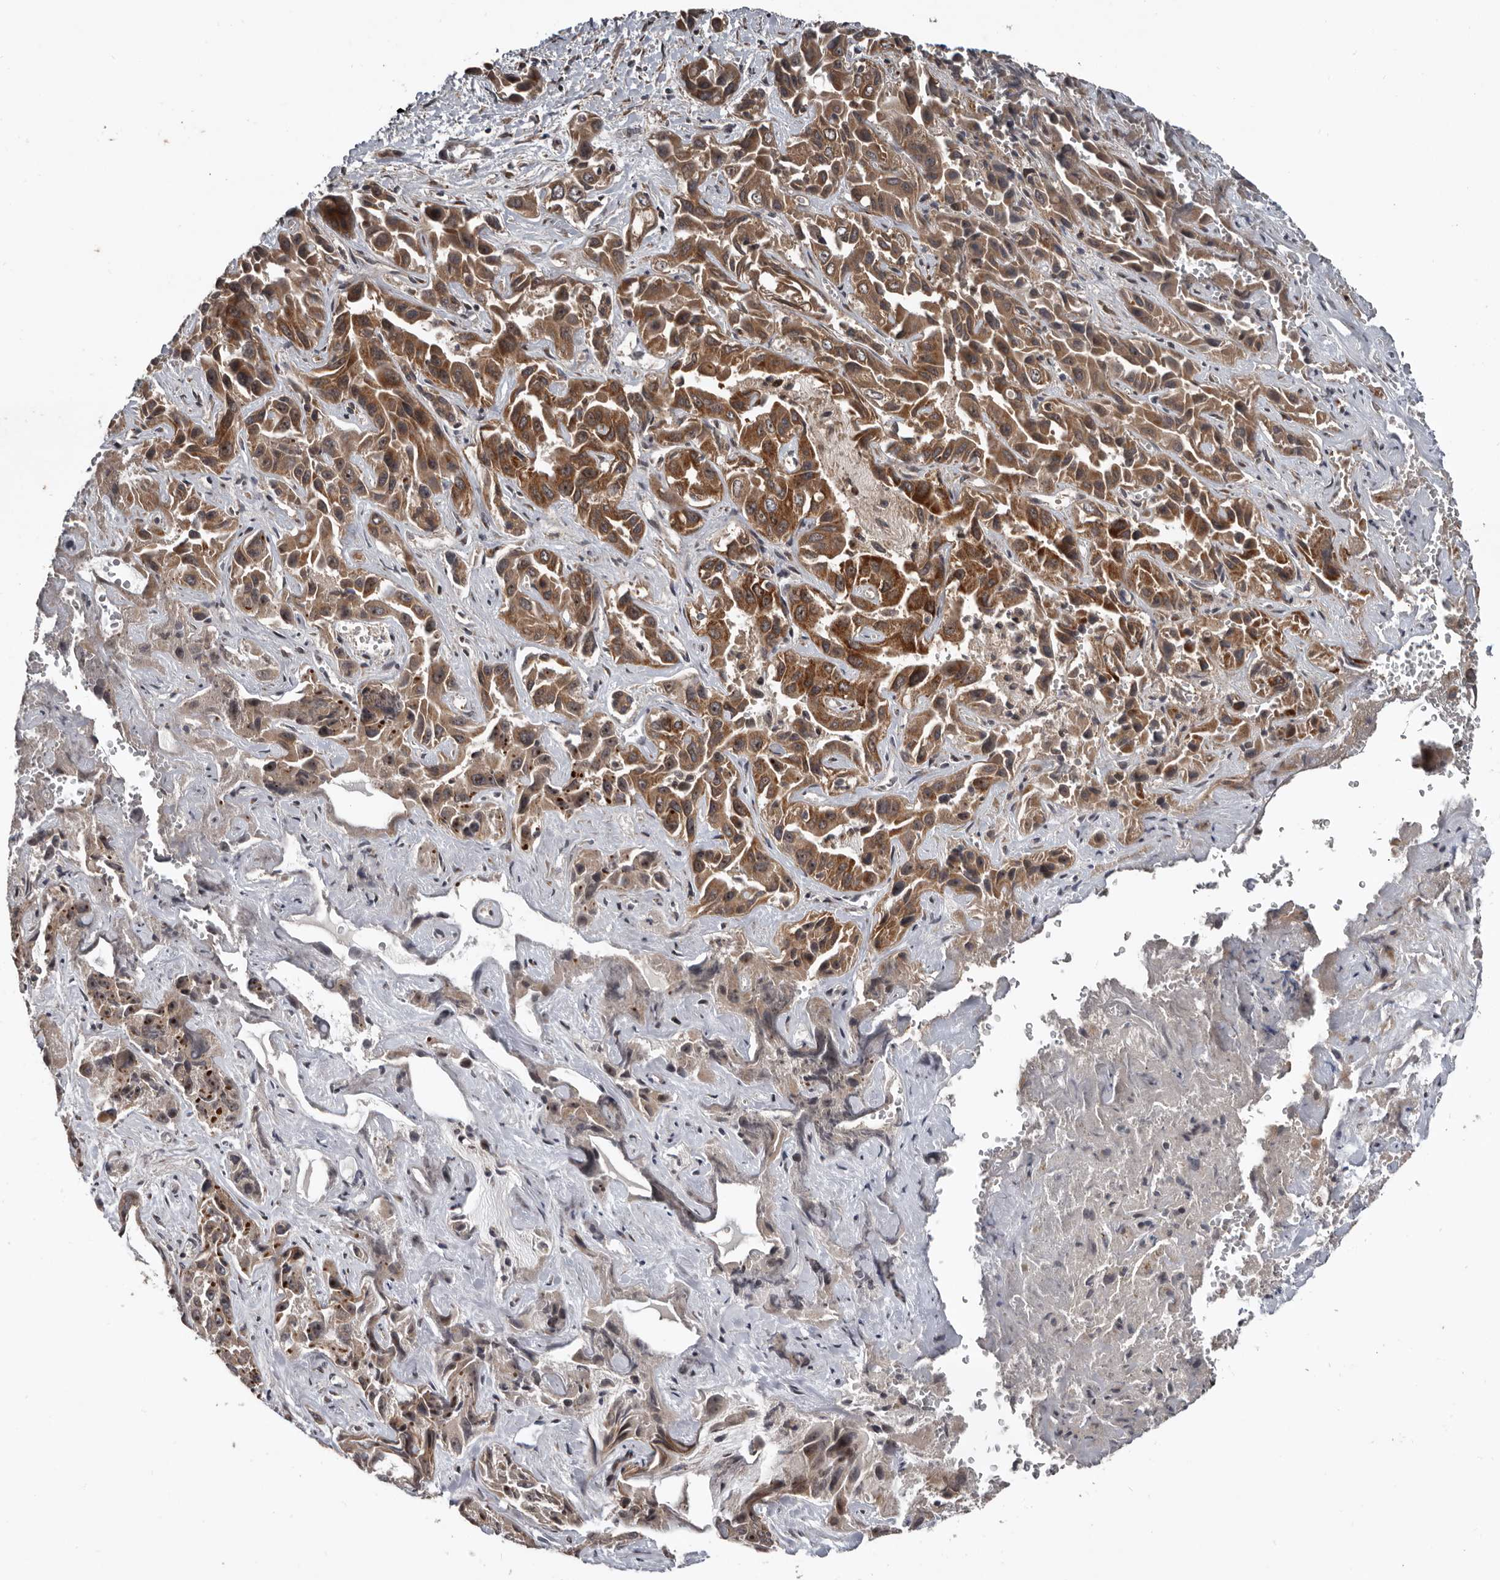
{"staining": {"intensity": "strong", "quantity": ">75%", "location": "cytoplasmic/membranous,nuclear"}, "tissue": "liver cancer", "cell_type": "Tumor cells", "image_type": "cancer", "snomed": [{"axis": "morphology", "description": "Cholangiocarcinoma"}, {"axis": "topography", "description": "Liver"}], "caption": "Strong cytoplasmic/membranous and nuclear positivity is identified in about >75% of tumor cells in cholangiocarcinoma (liver). (DAB IHC, brown staining for protein, blue staining for nuclei).", "gene": "CCDC190", "patient": {"sex": "female", "age": 52}}